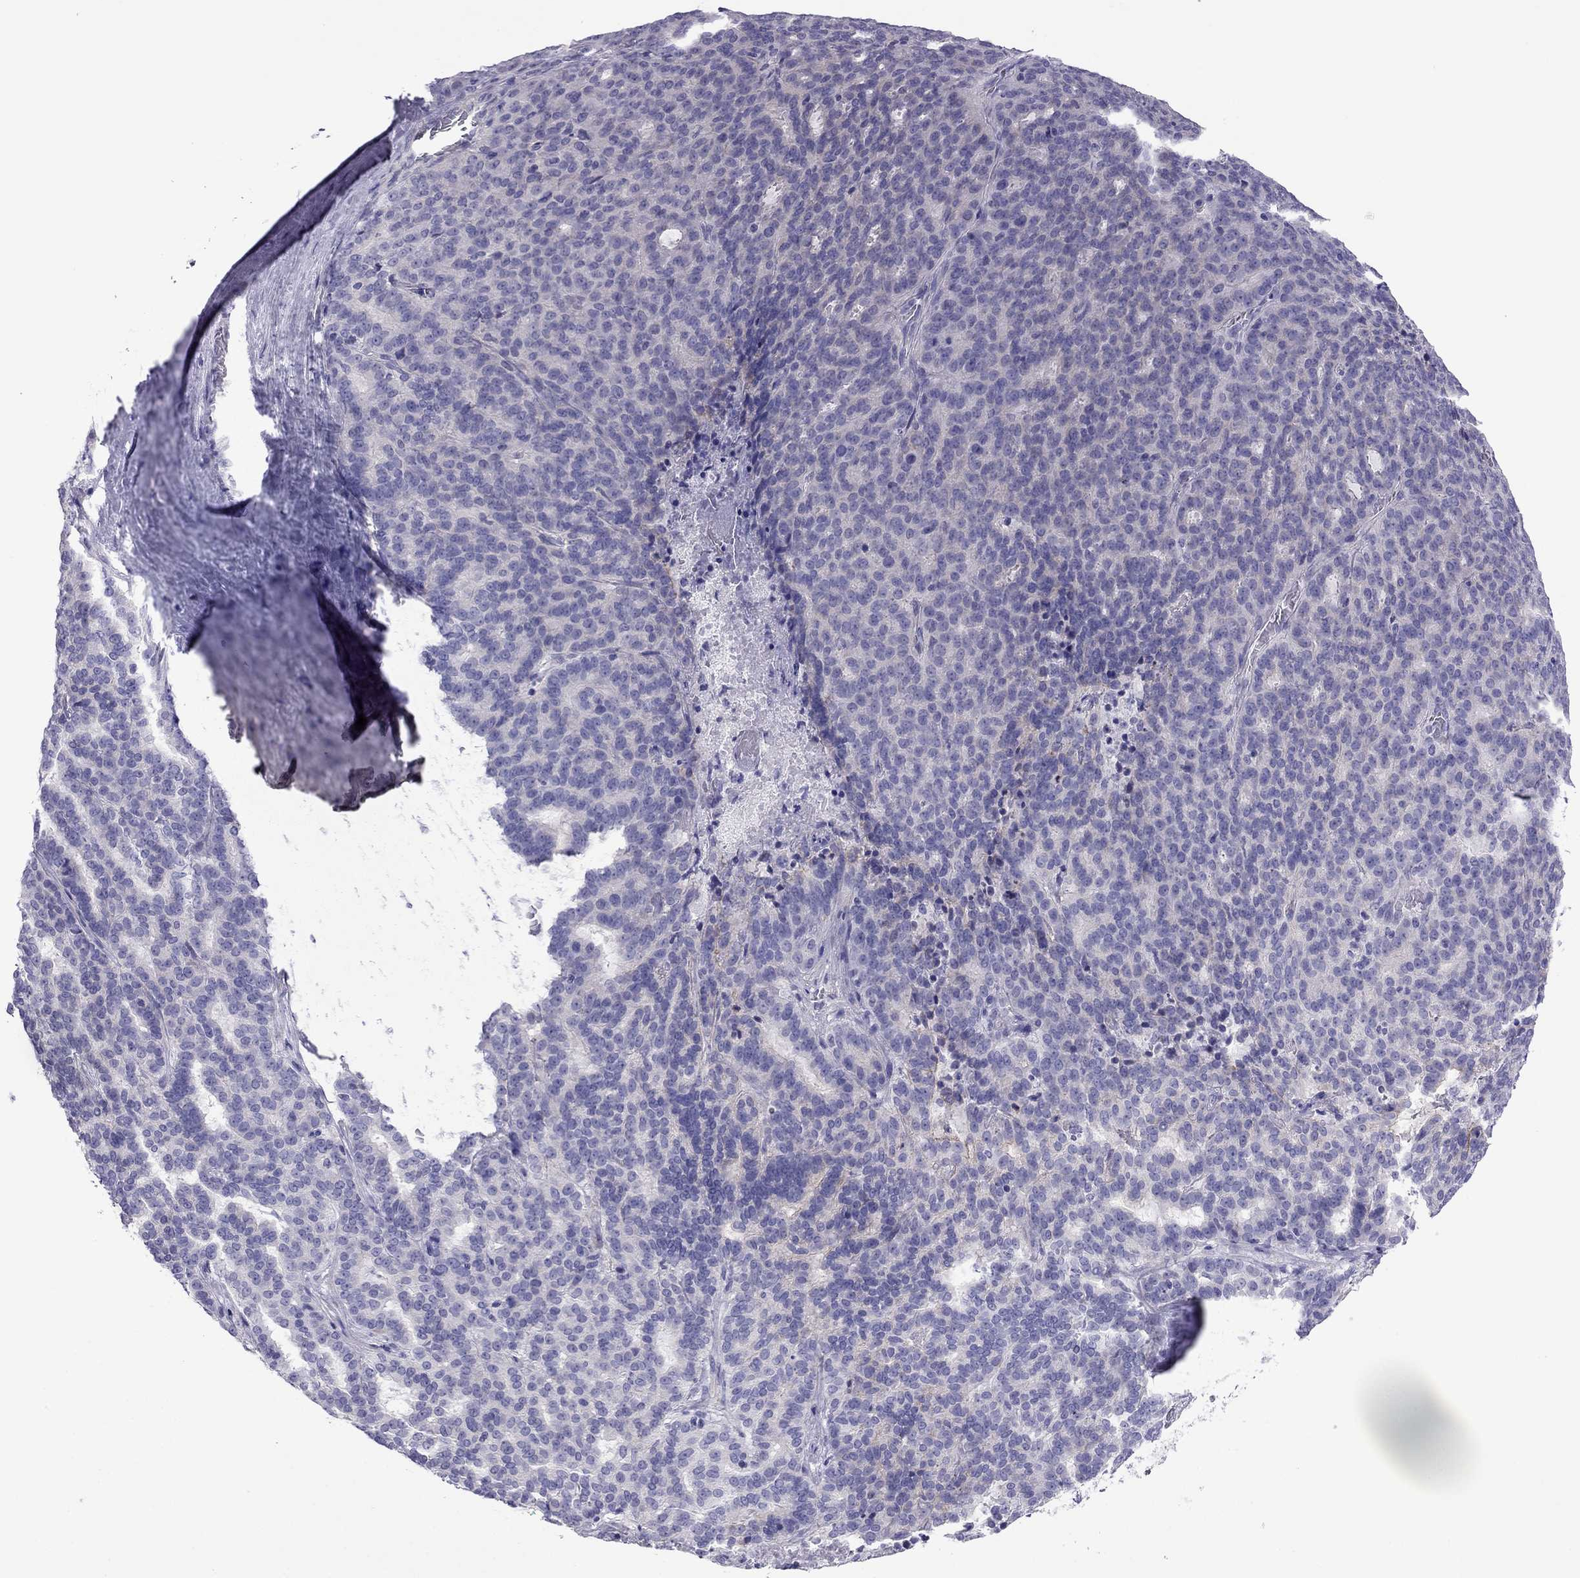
{"staining": {"intensity": "negative", "quantity": "none", "location": "none"}, "tissue": "liver cancer", "cell_type": "Tumor cells", "image_type": "cancer", "snomed": [{"axis": "morphology", "description": "Cholangiocarcinoma"}, {"axis": "topography", "description": "Liver"}], "caption": "An image of cholangiocarcinoma (liver) stained for a protein reveals no brown staining in tumor cells.", "gene": "MYL11", "patient": {"sex": "female", "age": 47}}